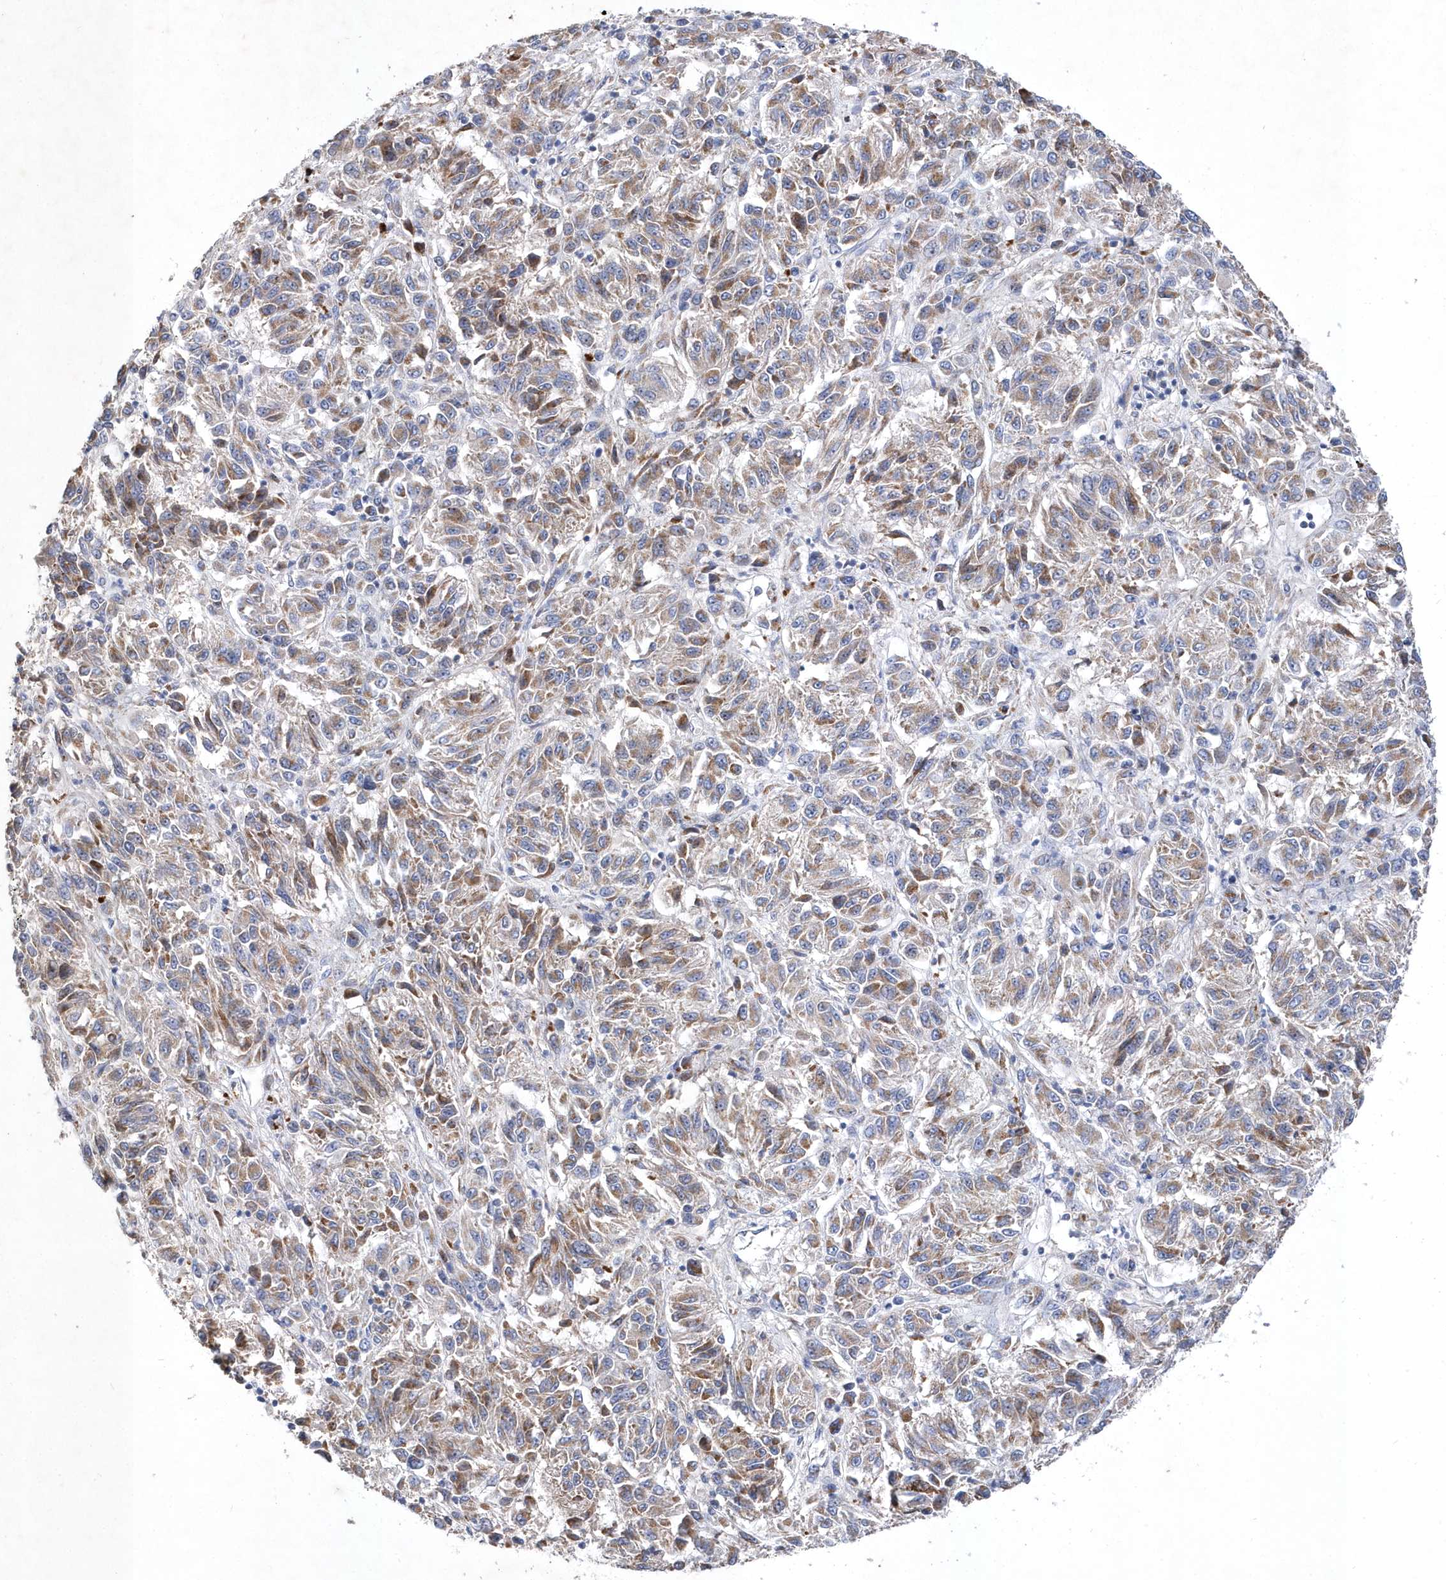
{"staining": {"intensity": "moderate", "quantity": ">75%", "location": "cytoplasmic/membranous"}, "tissue": "melanoma", "cell_type": "Tumor cells", "image_type": "cancer", "snomed": [{"axis": "morphology", "description": "Malignant melanoma, Metastatic site"}, {"axis": "topography", "description": "Lung"}], "caption": "Immunohistochemical staining of human malignant melanoma (metastatic site) shows medium levels of moderate cytoplasmic/membranous expression in about >75% of tumor cells.", "gene": "METTL8", "patient": {"sex": "male", "age": 64}}